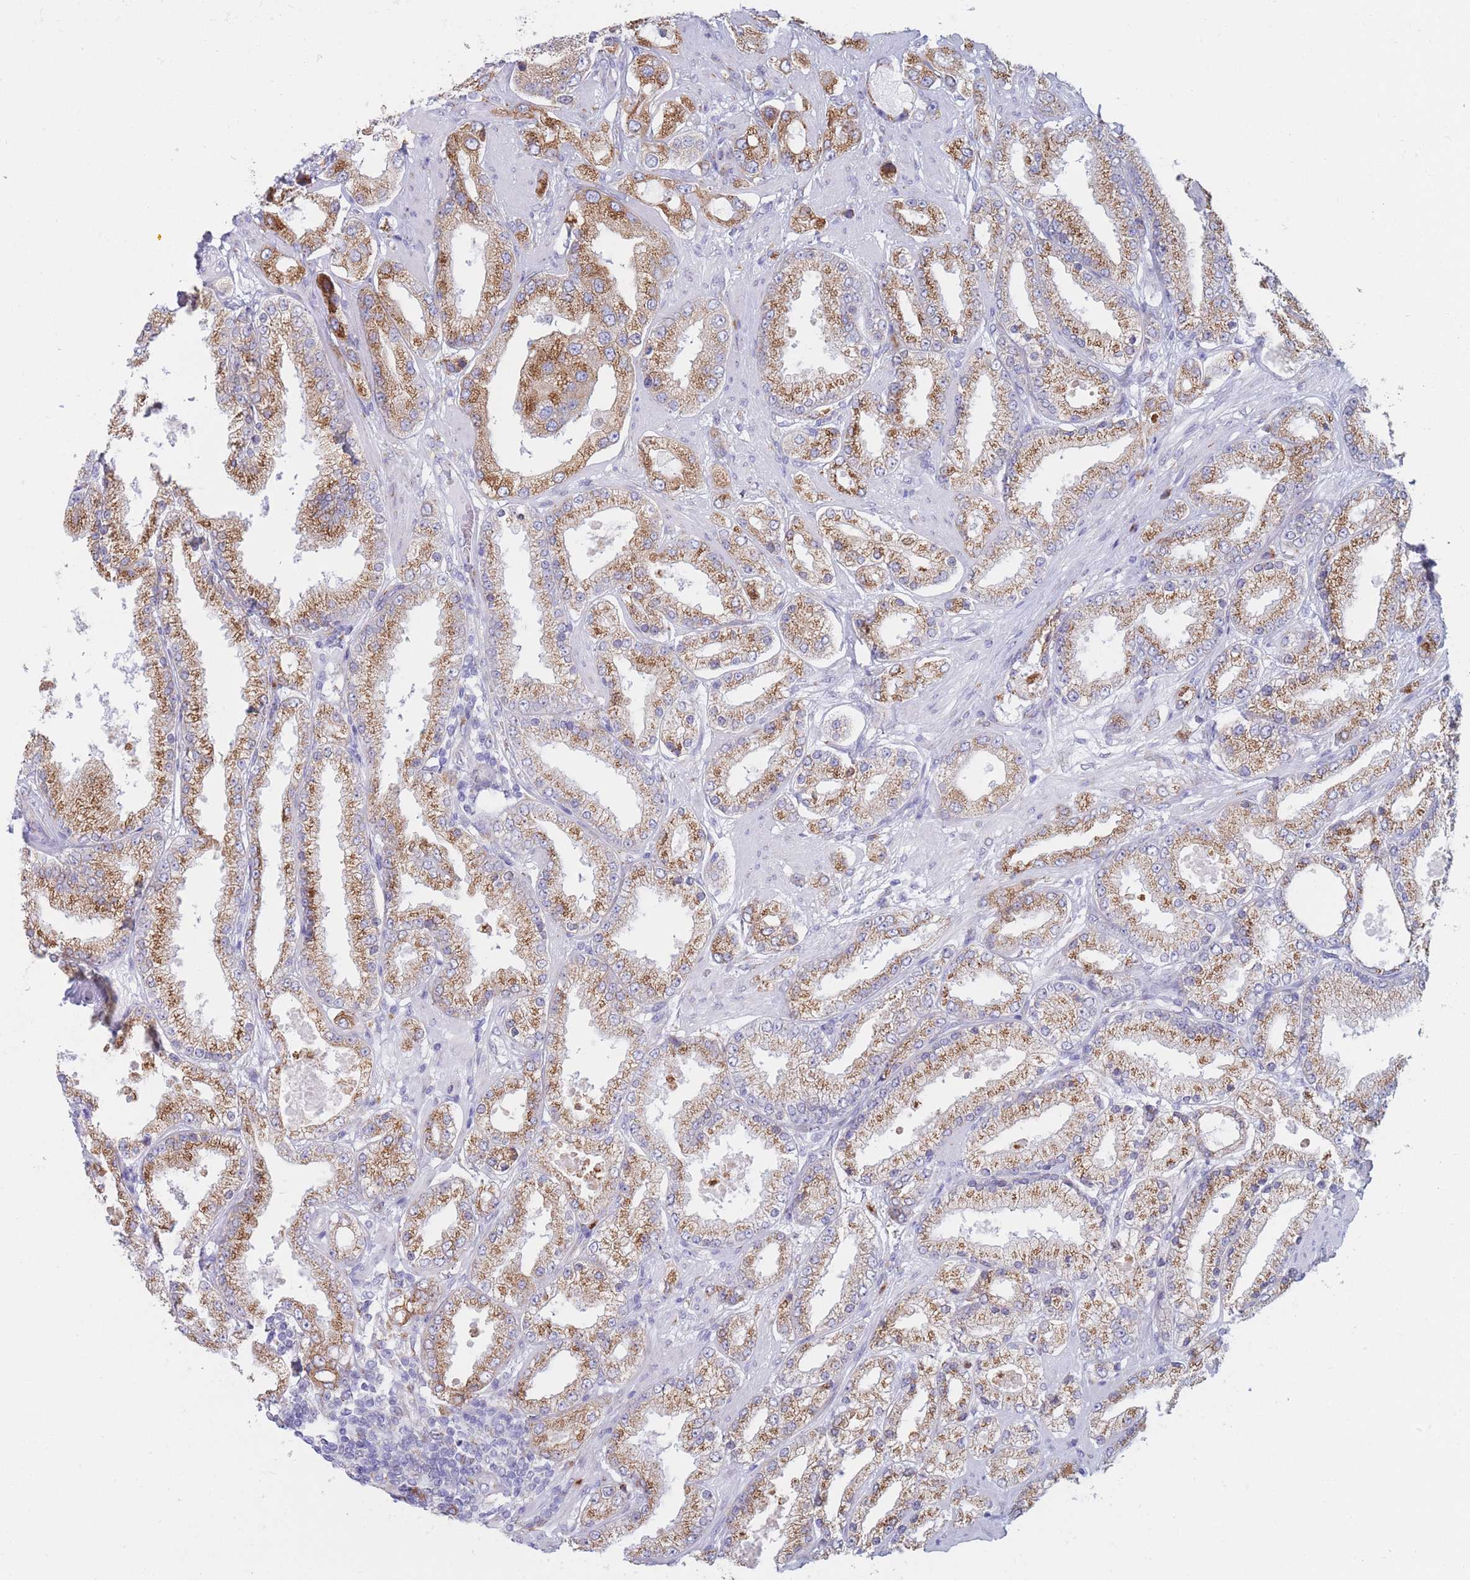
{"staining": {"intensity": "moderate", "quantity": ">75%", "location": "cytoplasmic/membranous"}, "tissue": "prostate cancer", "cell_type": "Tumor cells", "image_type": "cancer", "snomed": [{"axis": "morphology", "description": "Adenocarcinoma, High grade"}, {"axis": "topography", "description": "Prostate"}], "caption": "Prostate cancer (high-grade adenocarcinoma) was stained to show a protein in brown. There is medium levels of moderate cytoplasmic/membranous positivity in approximately >75% of tumor cells.", "gene": "MRPL30", "patient": {"sex": "male", "age": 68}}